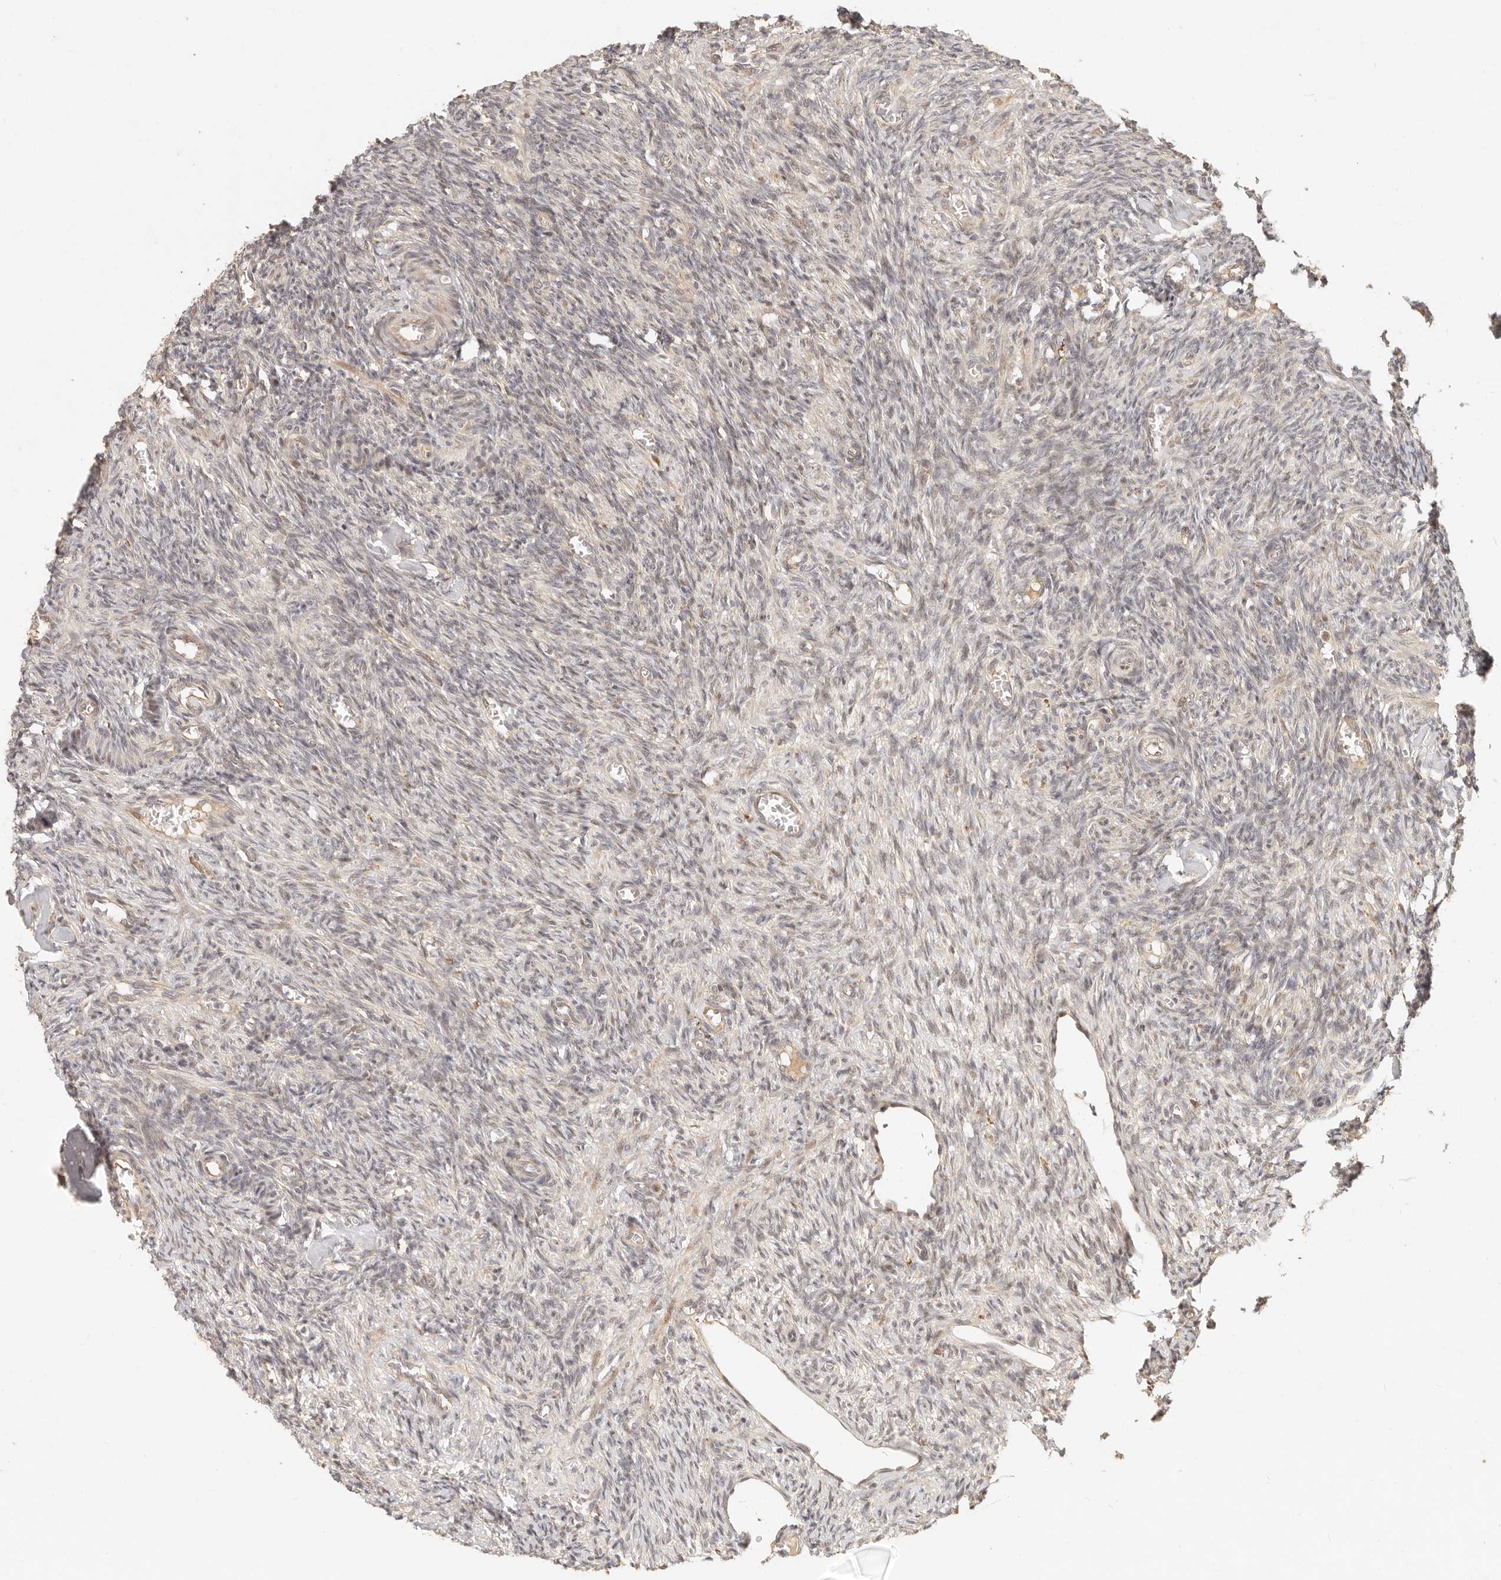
{"staining": {"intensity": "weak", "quantity": ">75%", "location": "cytoplasmic/membranous"}, "tissue": "ovary", "cell_type": "Follicle cells", "image_type": "normal", "snomed": [{"axis": "morphology", "description": "Normal tissue, NOS"}, {"axis": "topography", "description": "Ovary"}], "caption": "IHC (DAB) staining of normal human ovary shows weak cytoplasmic/membranous protein staining in about >75% of follicle cells.", "gene": "TIMM17A", "patient": {"sex": "female", "age": 27}}